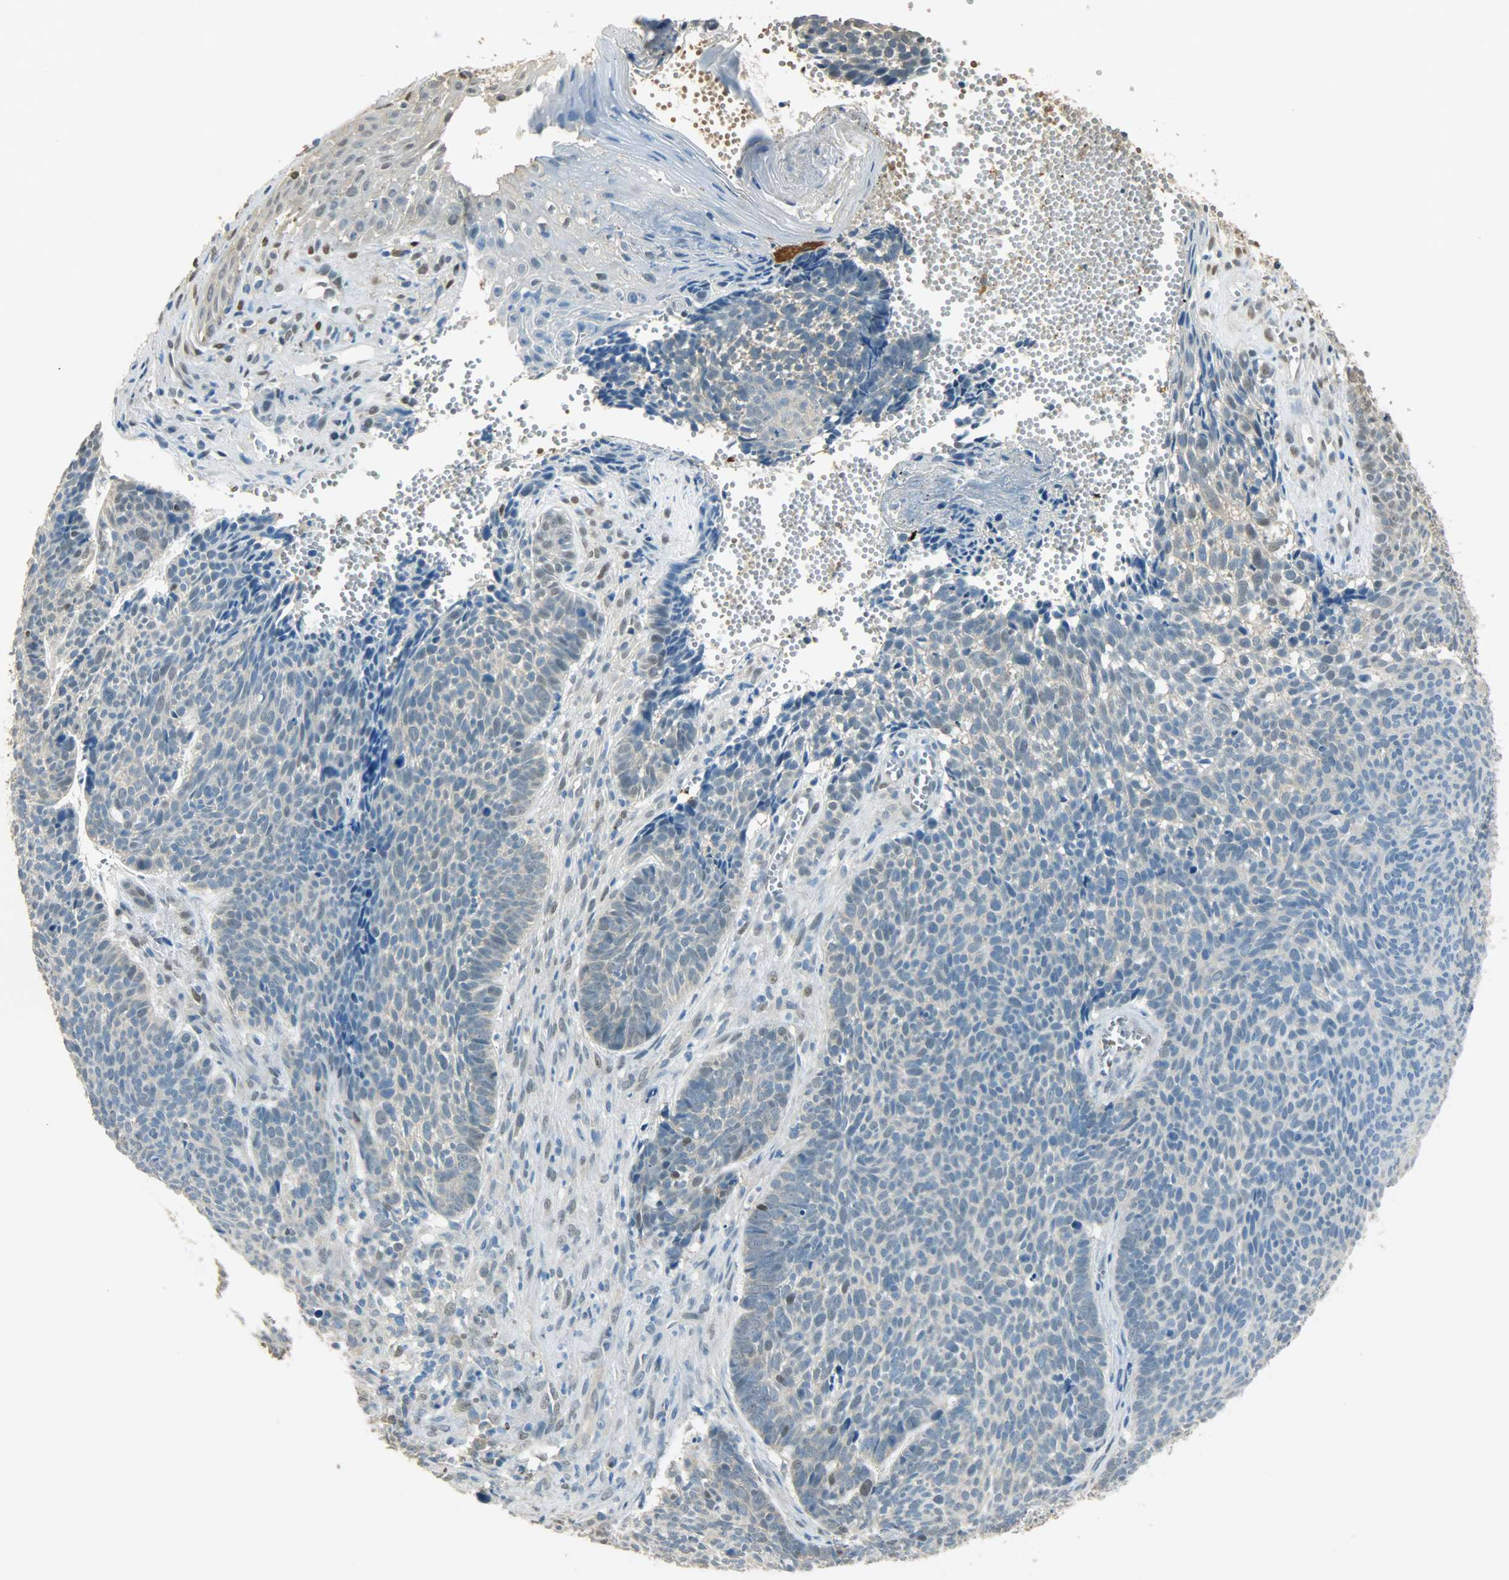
{"staining": {"intensity": "moderate", "quantity": "<25%", "location": "nuclear"}, "tissue": "skin cancer", "cell_type": "Tumor cells", "image_type": "cancer", "snomed": [{"axis": "morphology", "description": "Basal cell carcinoma"}, {"axis": "topography", "description": "Skin"}], "caption": "Brown immunohistochemical staining in basal cell carcinoma (skin) exhibits moderate nuclear positivity in approximately <25% of tumor cells.", "gene": "PRMT5", "patient": {"sex": "male", "age": 84}}